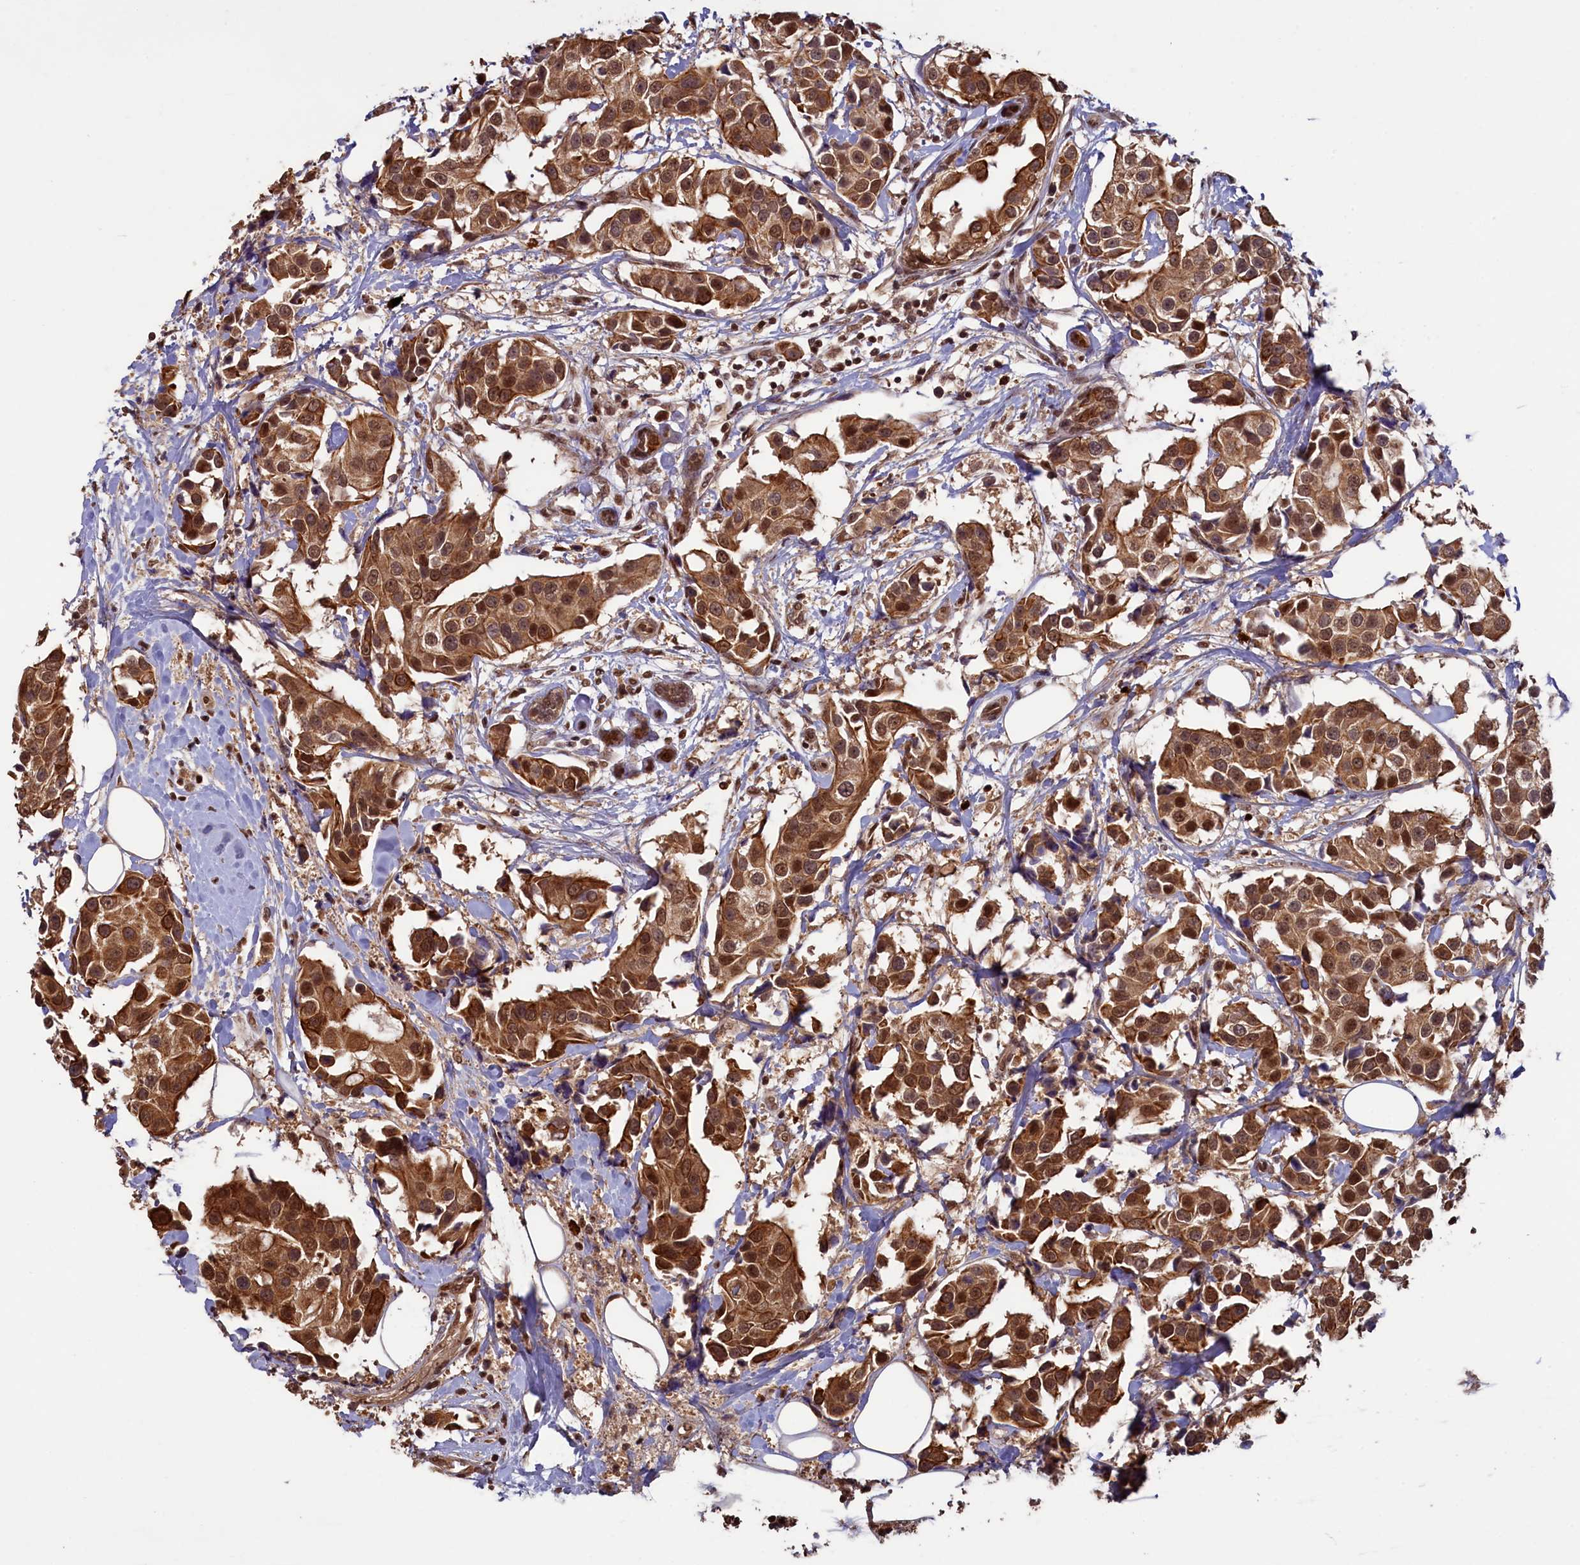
{"staining": {"intensity": "moderate", "quantity": ">75%", "location": "cytoplasmic/membranous,nuclear"}, "tissue": "breast cancer", "cell_type": "Tumor cells", "image_type": "cancer", "snomed": [{"axis": "morphology", "description": "Normal tissue, NOS"}, {"axis": "morphology", "description": "Duct carcinoma"}, {"axis": "topography", "description": "Breast"}], "caption": "Breast invasive ductal carcinoma stained with a brown dye shows moderate cytoplasmic/membranous and nuclear positive positivity in about >75% of tumor cells.", "gene": "NAE1", "patient": {"sex": "female", "age": 39}}